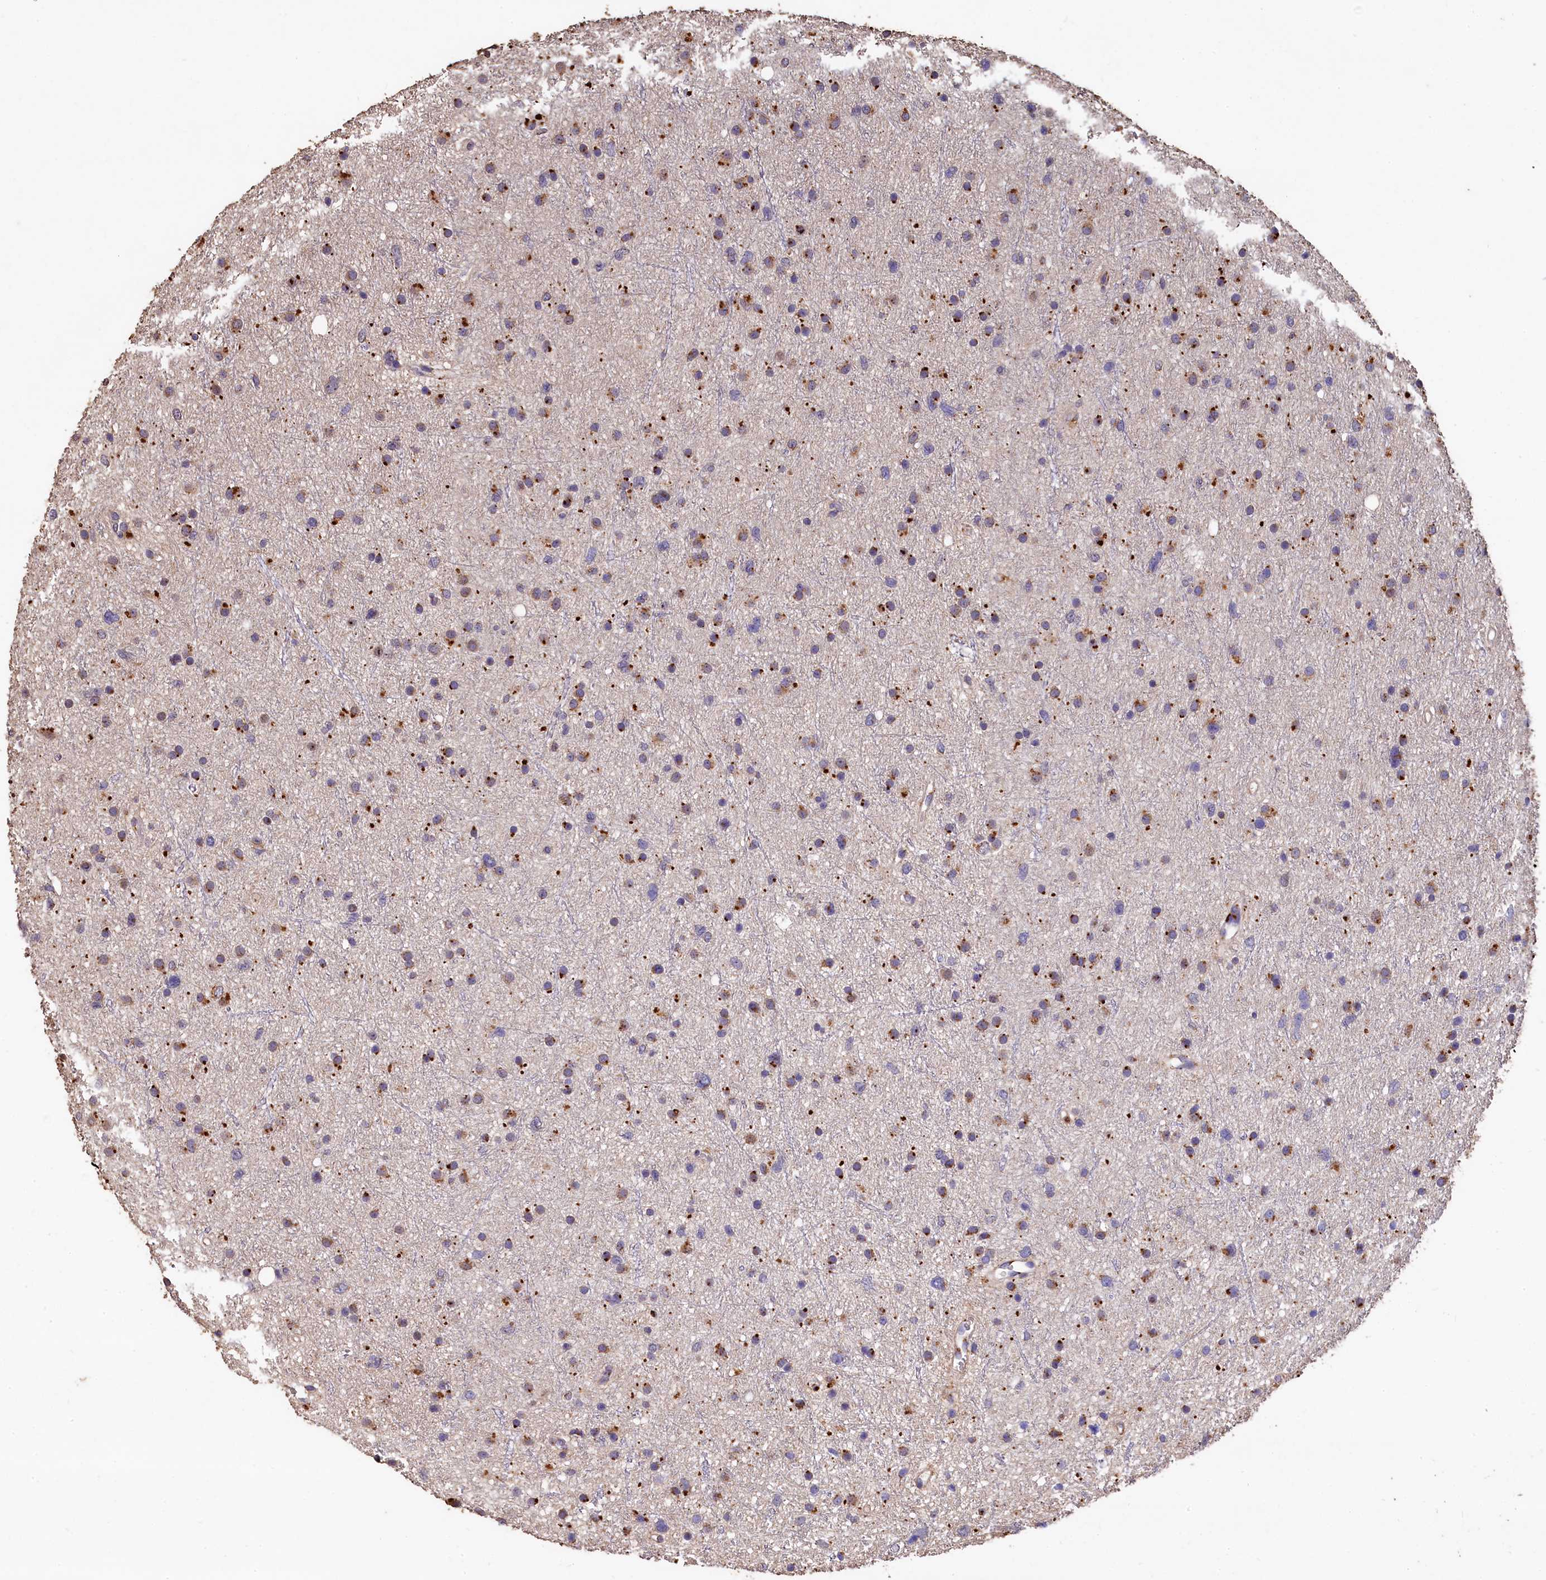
{"staining": {"intensity": "moderate", "quantity": "<25%", "location": "cytoplasmic/membranous"}, "tissue": "glioma", "cell_type": "Tumor cells", "image_type": "cancer", "snomed": [{"axis": "morphology", "description": "Glioma, malignant, Low grade"}, {"axis": "topography", "description": "Cerebral cortex"}], "caption": "The histopathology image demonstrates immunohistochemical staining of glioma. There is moderate cytoplasmic/membranous staining is appreciated in about <25% of tumor cells.", "gene": "LSM4", "patient": {"sex": "female", "age": 39}}